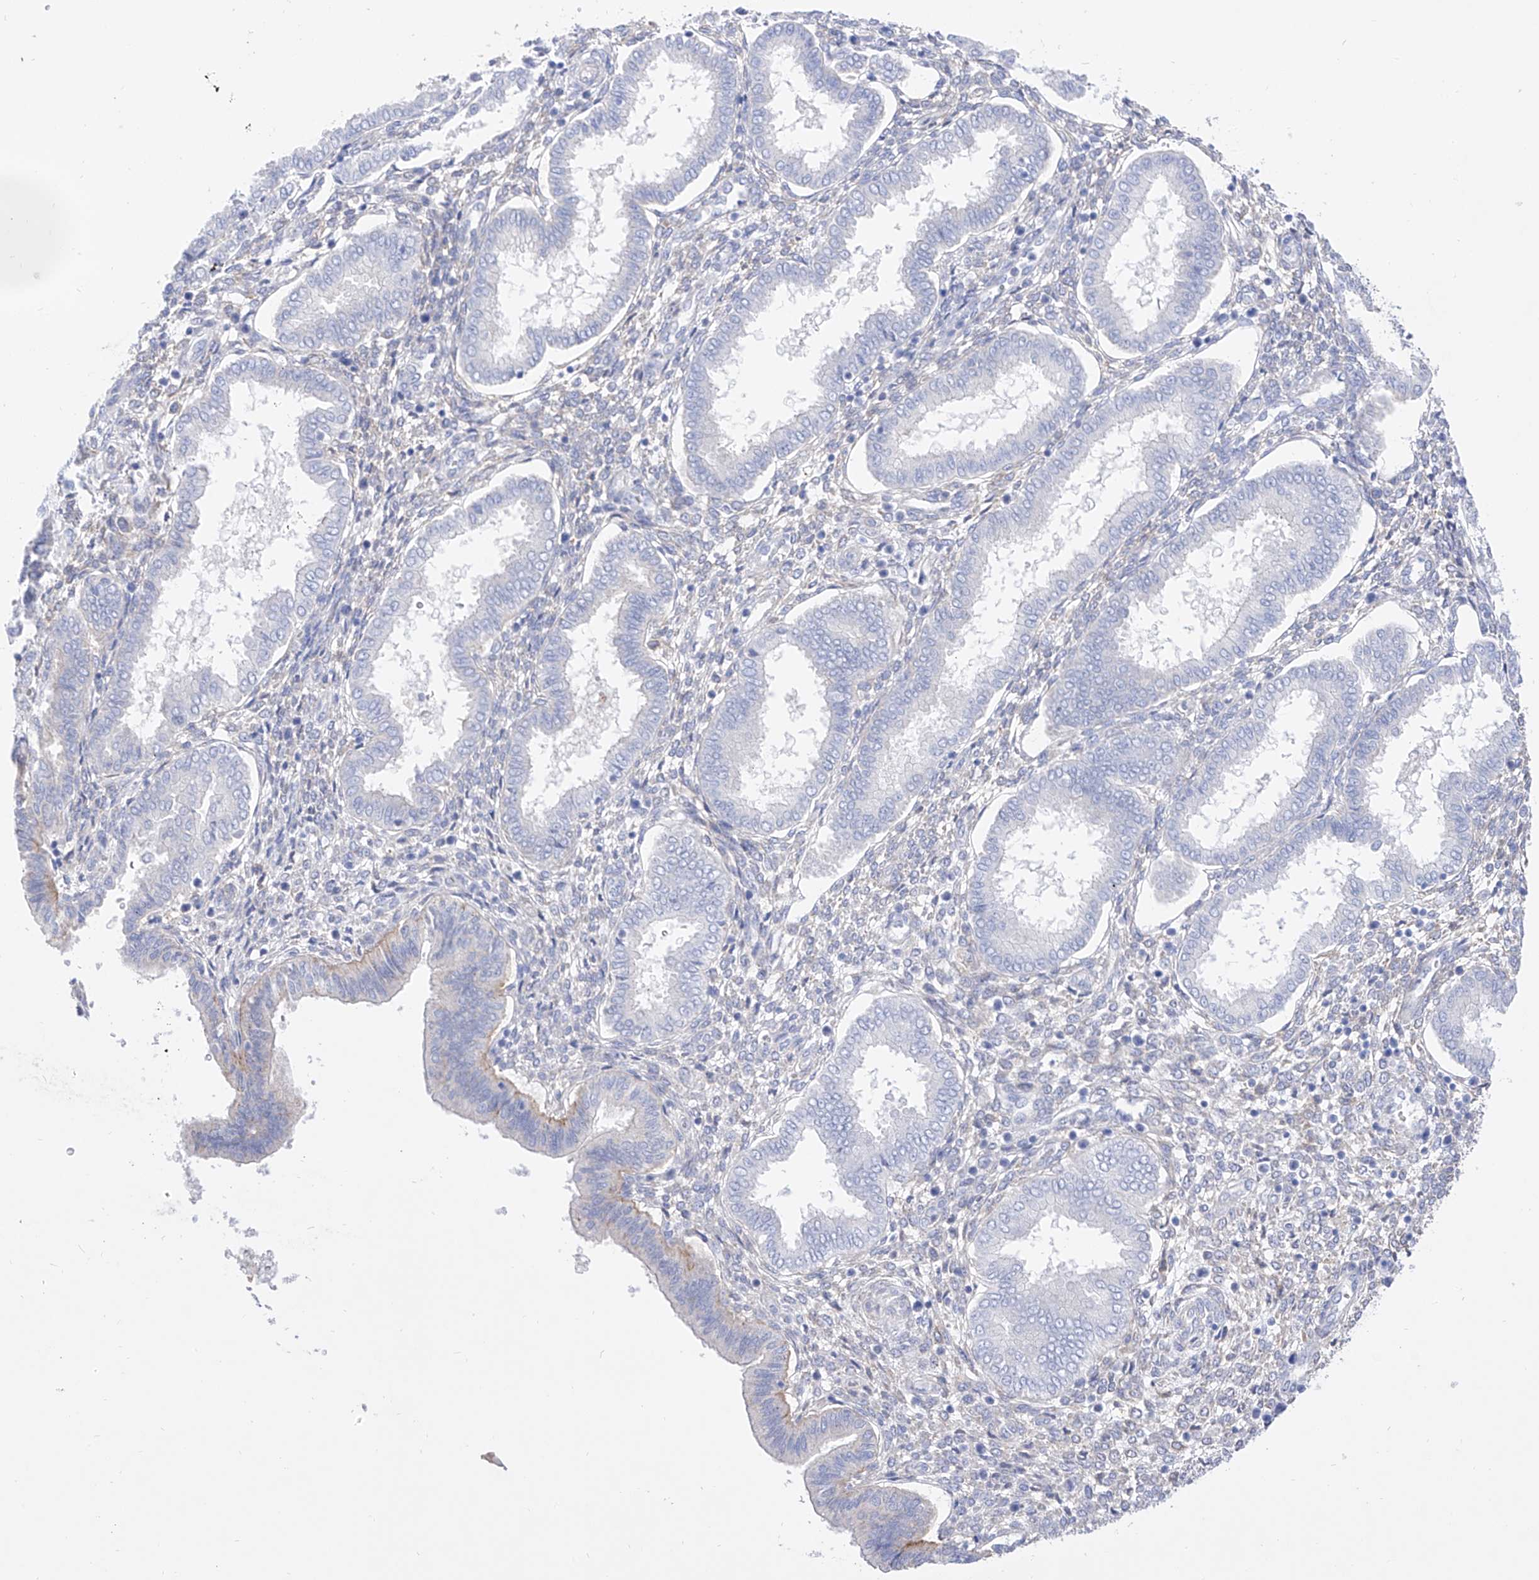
{"staining": {"intensity": "negative", "quantity": "none", "location": "none"}, "tissue": "endometrium", "cell_type": "Cells in endometrial stroma", "image_type": "normal", "snomed": [{"axis": "morphology", "description": "Normal tissue, NOS"}, {"axis": "topography", "description": "Endometrium"}], "caption": "Immunohistochemistry (IHC) image of unremarkable endometrium: endometrium stained with DAB (3,3'-diaminobenzidine) demonstrates no significant protein expression in cells in endometrial stroma.", "gene": "ZNF653", "patient": {"sex": "female", "age": 24}}